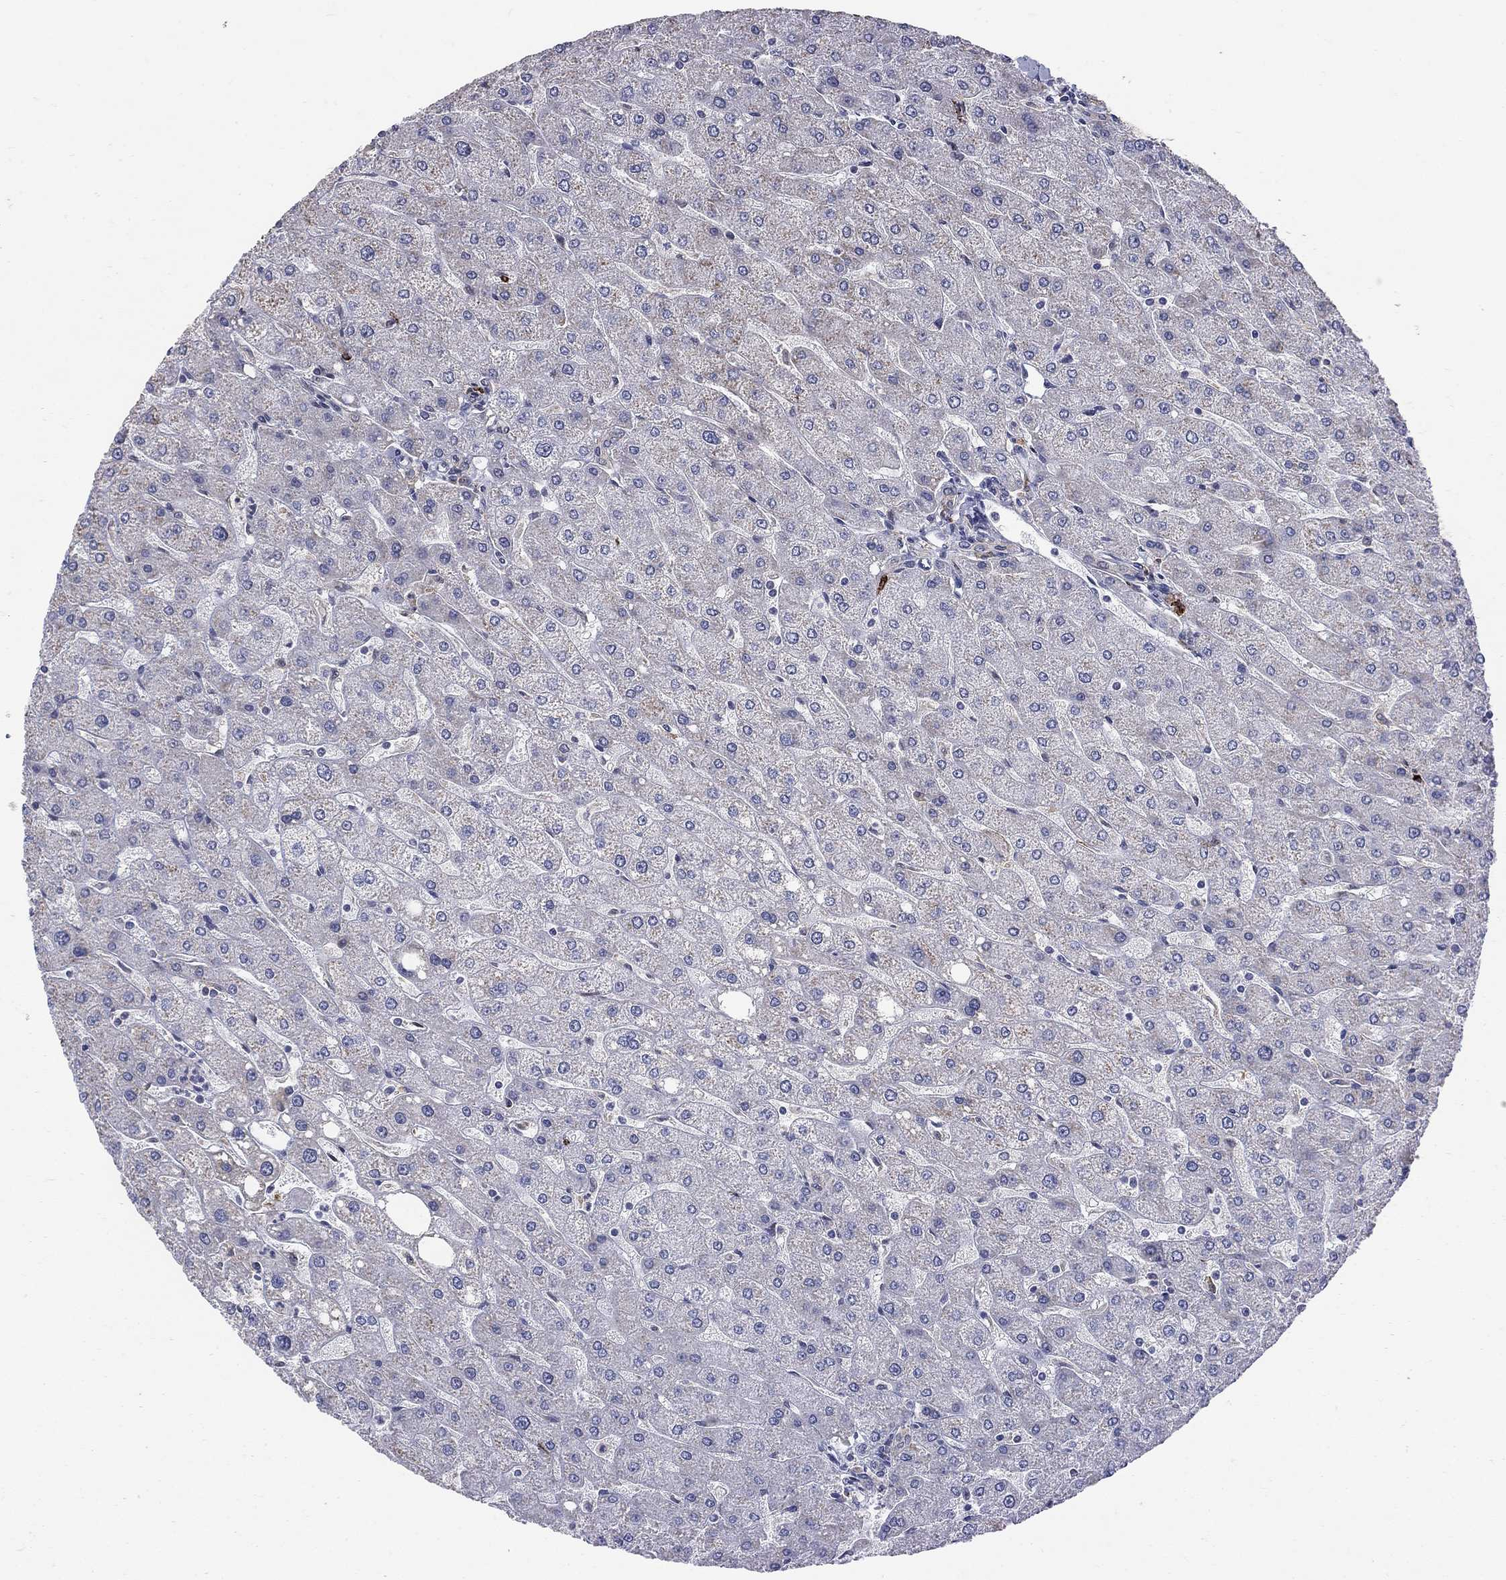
{"staining": {"intensity": "negative", "quantity": "none", "location": "none"}, "tissue": "liver", "cell_type": "Cholangiocytes", "image_type": "normal", "snomed": [{"axis": "morphology", "description": "Normal tissue, NOS"}, {"axis": "topography", "description": "Liver"}], "caption": "Immunohistochemistry (IHC) histopathology image of benign liver: liver stained with DAB (3,3'-diaminobenzidine) exhibits no significant protein staining in cholangiocytes.", "gene": "GRIA3", "patient": {"sex": "male", "age": 67}}